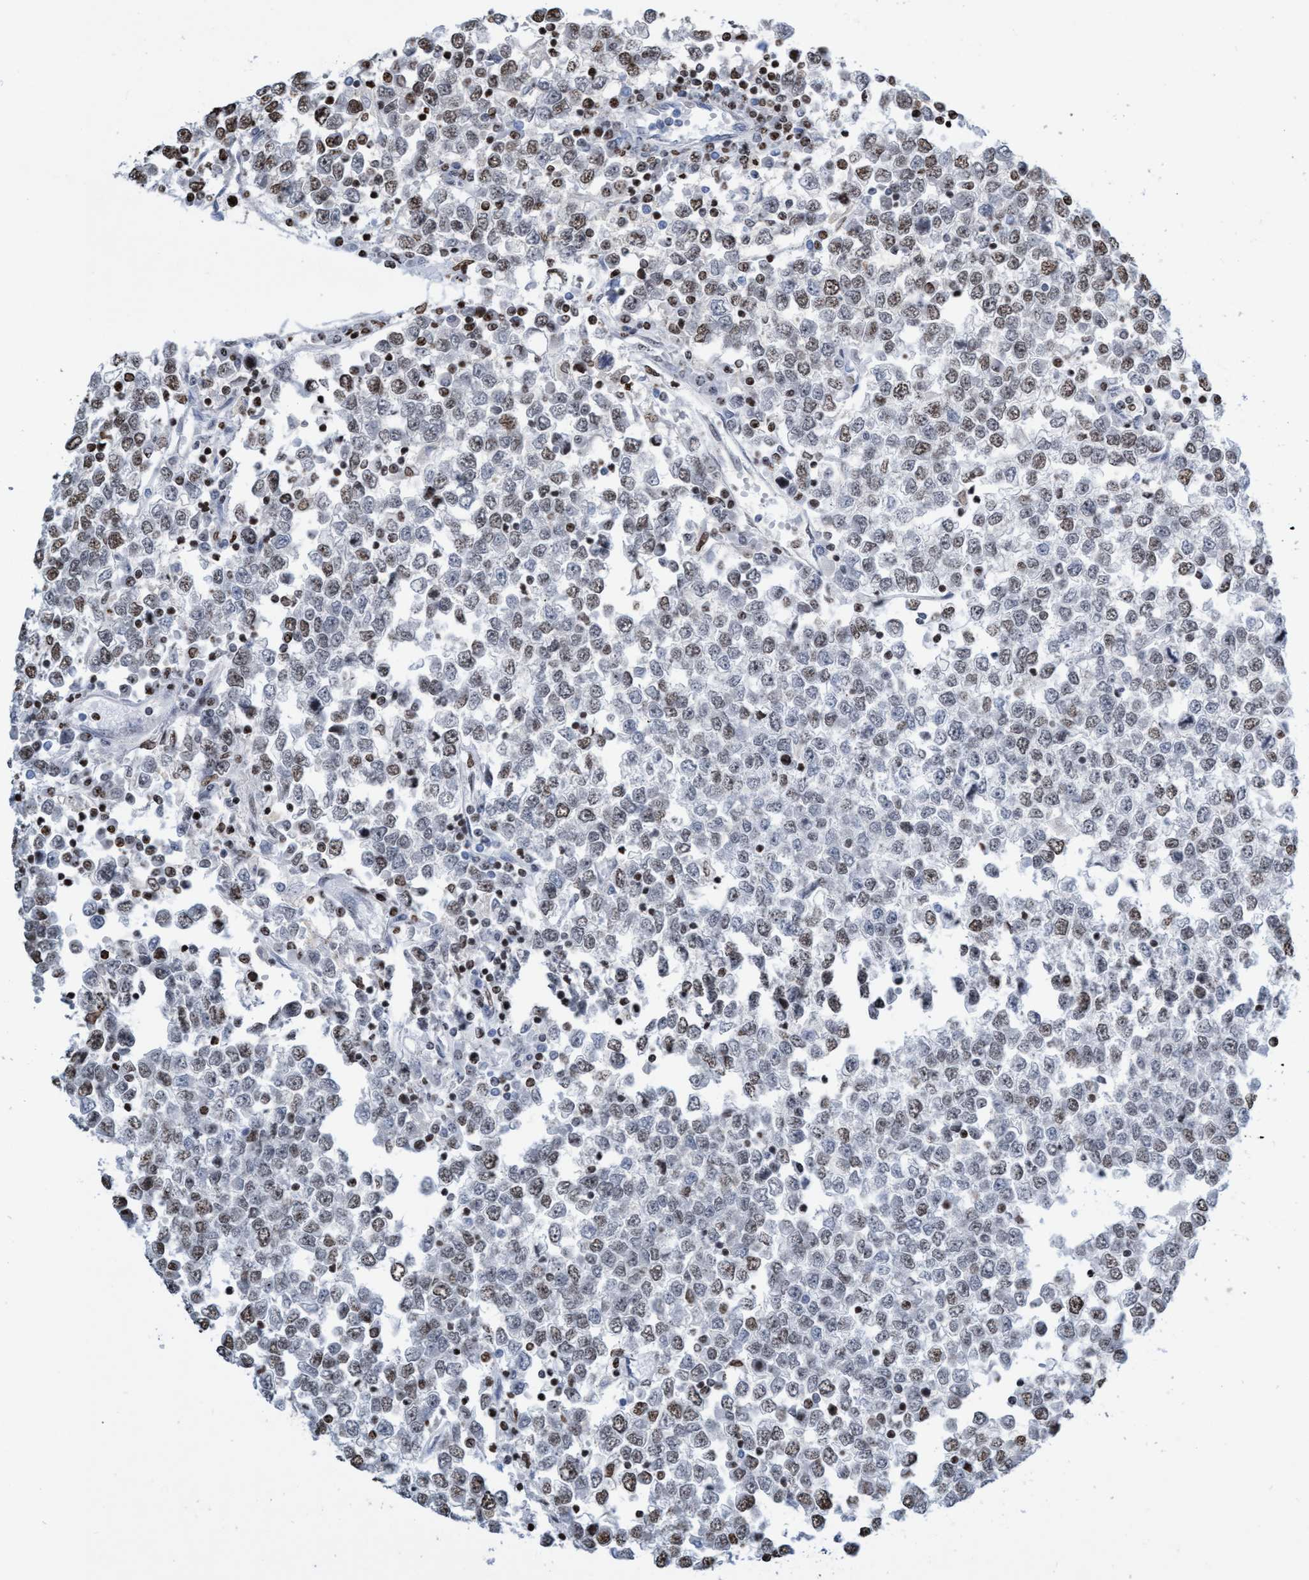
{"staining": {"intensity": "moderate", "quantity": "25%-75%", "location": "nuclear"}, "tissue": "testis cancer", "cell_type": "Tumor cells", "image_type": "cancer", "snomed": [{"axis": "morphology", "description": "Seminoma, NOS"}, {"axis": "topography", "description": "Testis"}], "caption": "Immunohistochemical staining of human testis seminoma shows moderate nuclear protein positivity in about 25%-75% of tumor cells. (IHC, brightfield microscopy, high magnification).", "gene": "CBX2", "patient": {"sex": "male", "age": 65}}